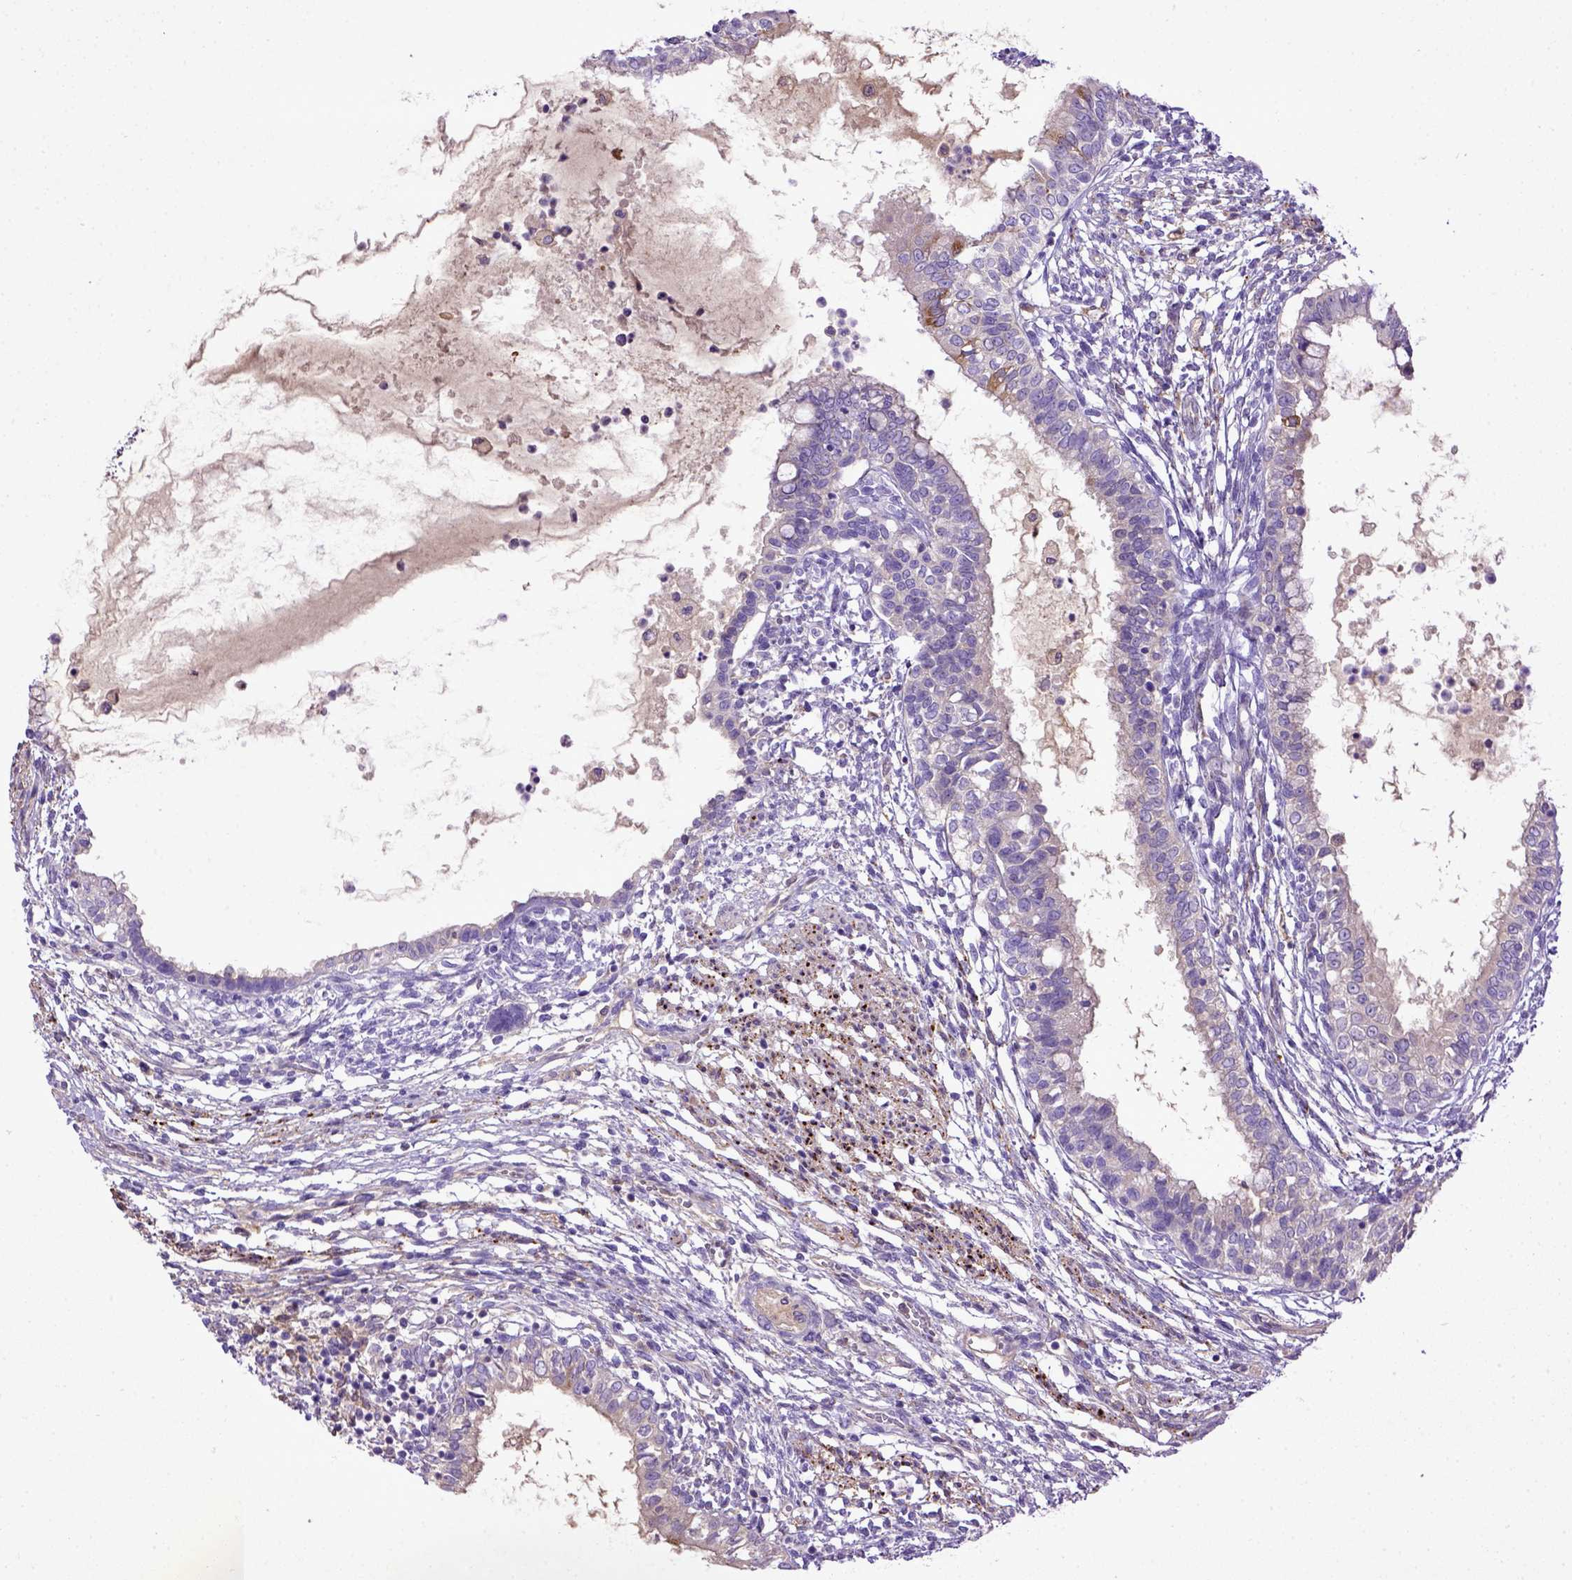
{"staining": {"intensity": "negative", "quantity": "none", "location": "none"}, "tissue": "testis cancer", "cell_type": "Tumor cells", "image_type": "cancer", "snomed": [{"axis": "morphology", "description": "Carcinoma, Embryonal, NOS"}, {"axis": "topography", "description": "Testis"}], "caption": "Tumor cells show no significant expression in testis cancer. (IHC, brightfield microscopy, high magnification).", "gene": "DEPDC1B", "patient": {"sex": "male", "age": 37}}